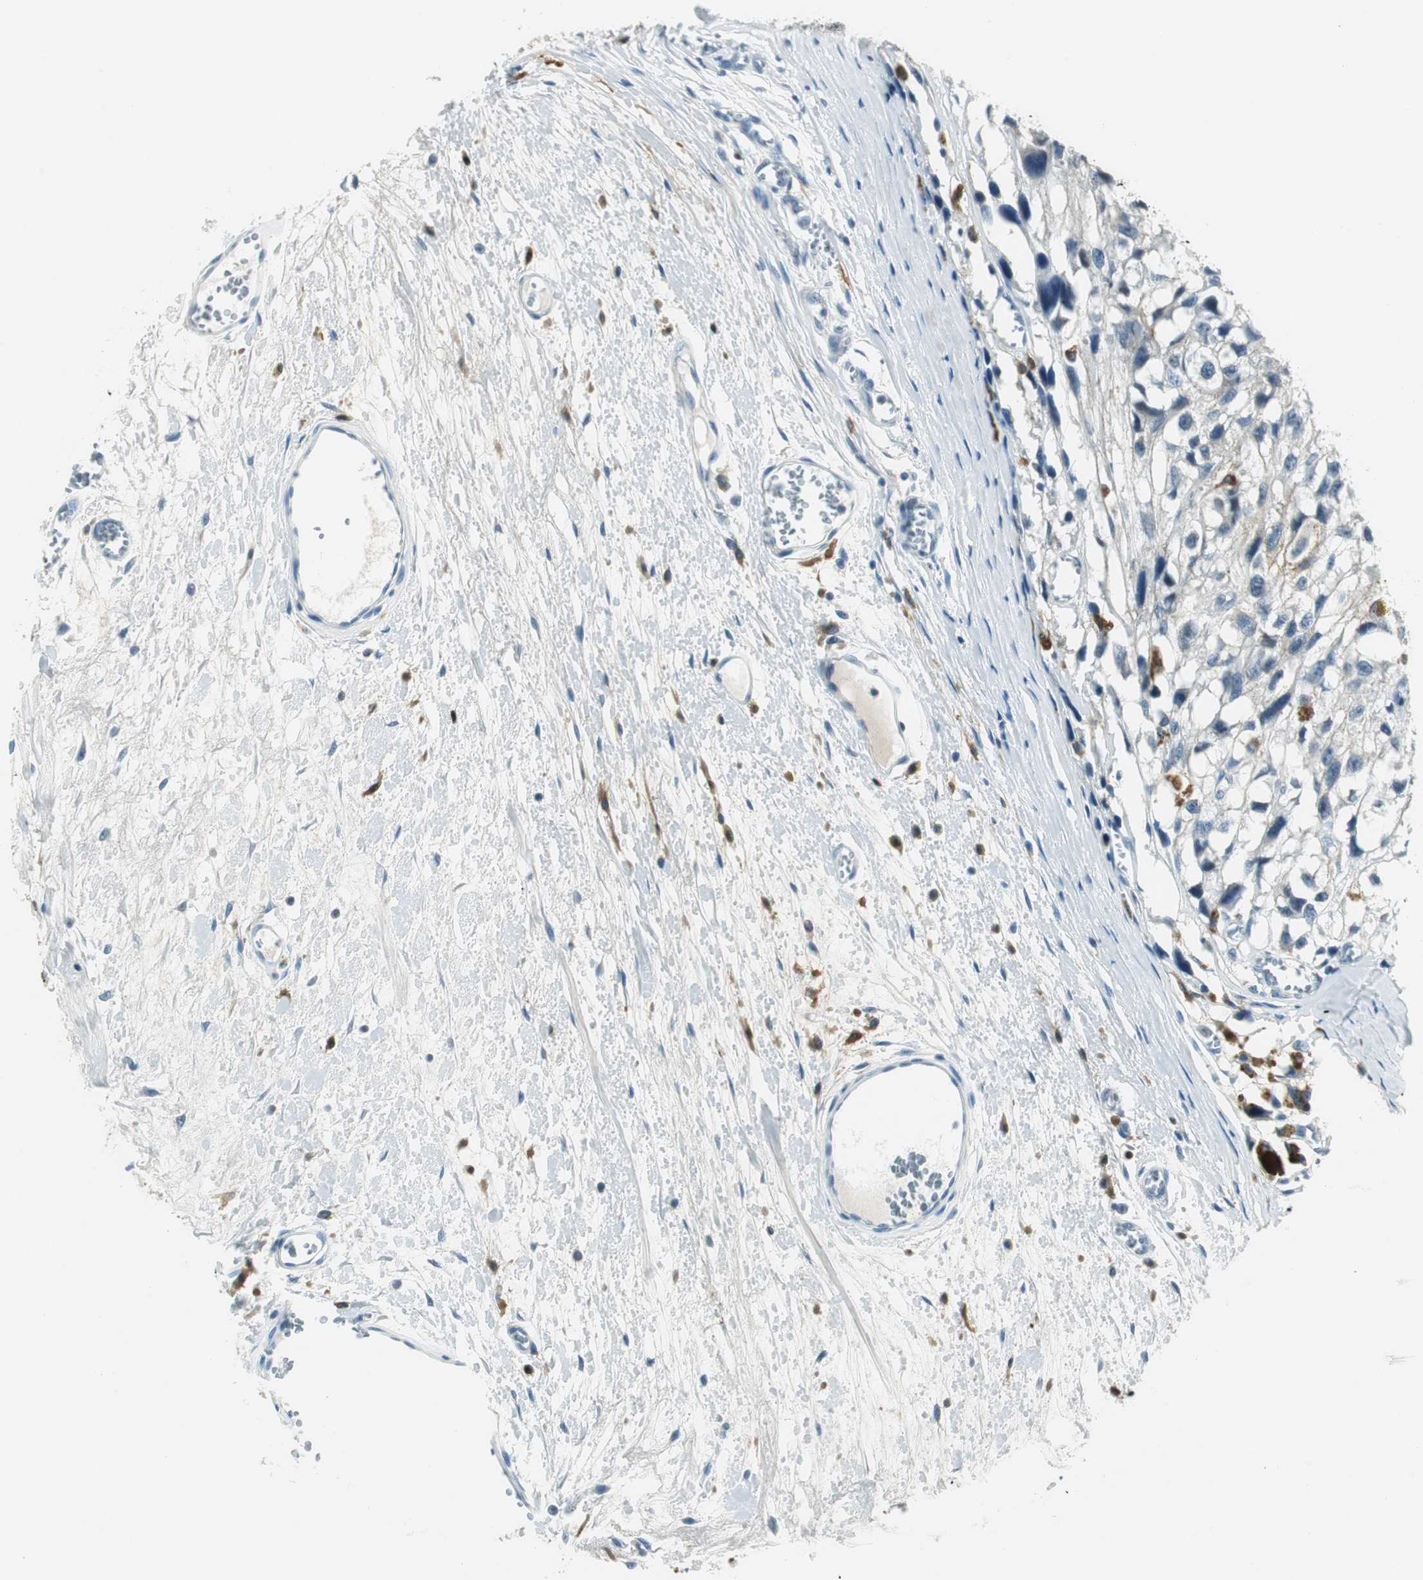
{"staining": {"intensity": "negative", "quantity": "none", "location": "none"}, "tissue": "melanoma", "cell_type": "Tumor cells", "image_type": "cancer", "snomed": [{"axis": "morphology", "description": "Malignant melanoma, Metastatic site"}, {"axis": "topography", "description": "Lymph node"}], "caption": "Tumor cells are negative for protein expression in human malignant melanoma (metastatic site).", "gene": "ME1", "patient": {"sex": "male", "age": 59}}